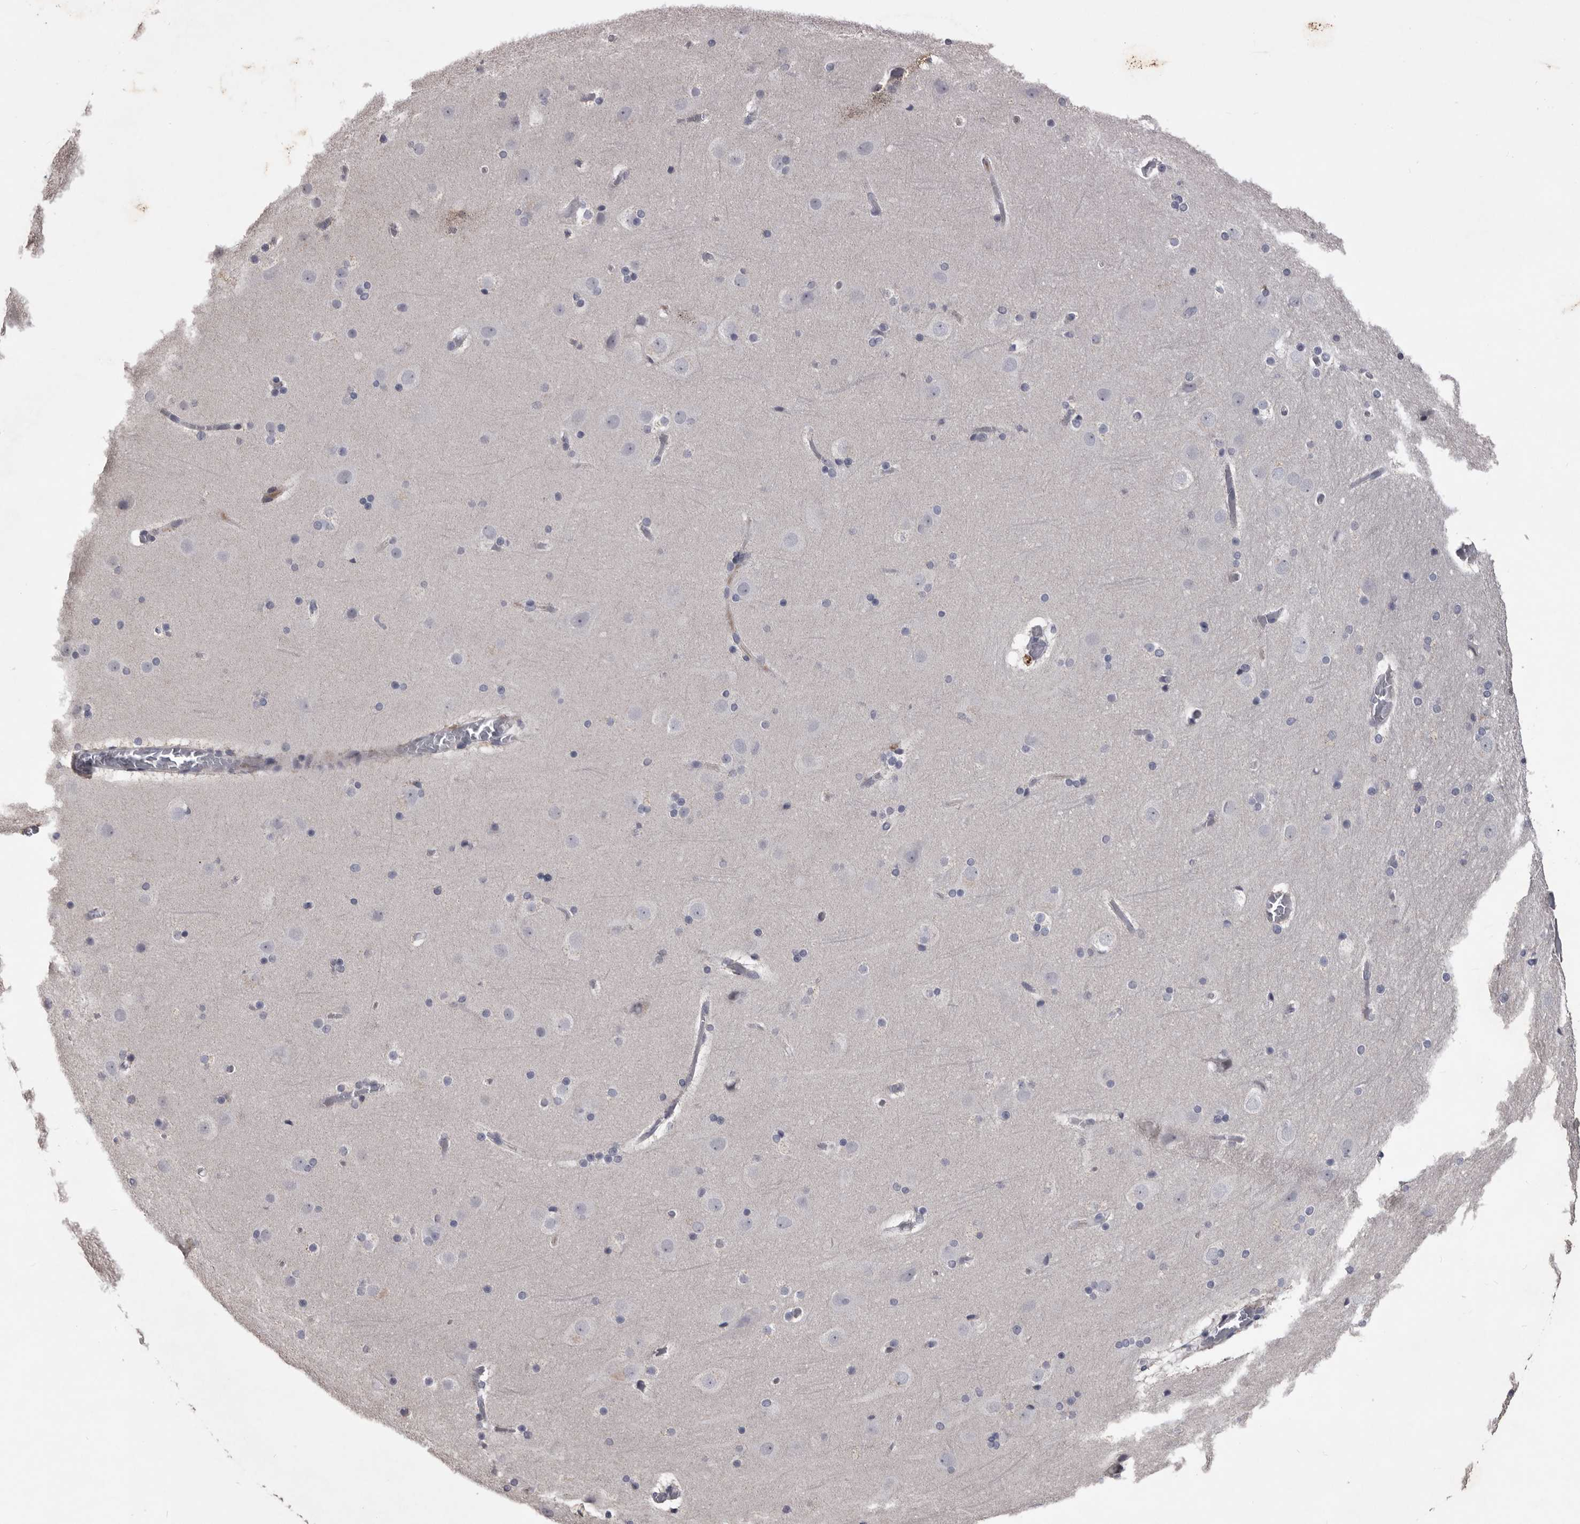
{"staining": {"intensity": "negative", "quantity": "none", "location": "none"}, "tissue": "cerebral cortex", "cell_type": "Endothelial cells", "image_type": "normal", "snomed": [{"axis": "morphology", "description": "Normal tissue, NOS"}, {"axis": "topography", "description": "Cerebral cortex"}], "caption": "Photomicrograph shows no significant protein positivity in endothelial cells of unremarkable cerebral cortex. The staining is performed using DAB brown chromogen with nuclei counter-stained in using hematoxylin.", "gene": "LPAR6", "patient": {"sex": "male", "age": 57}}